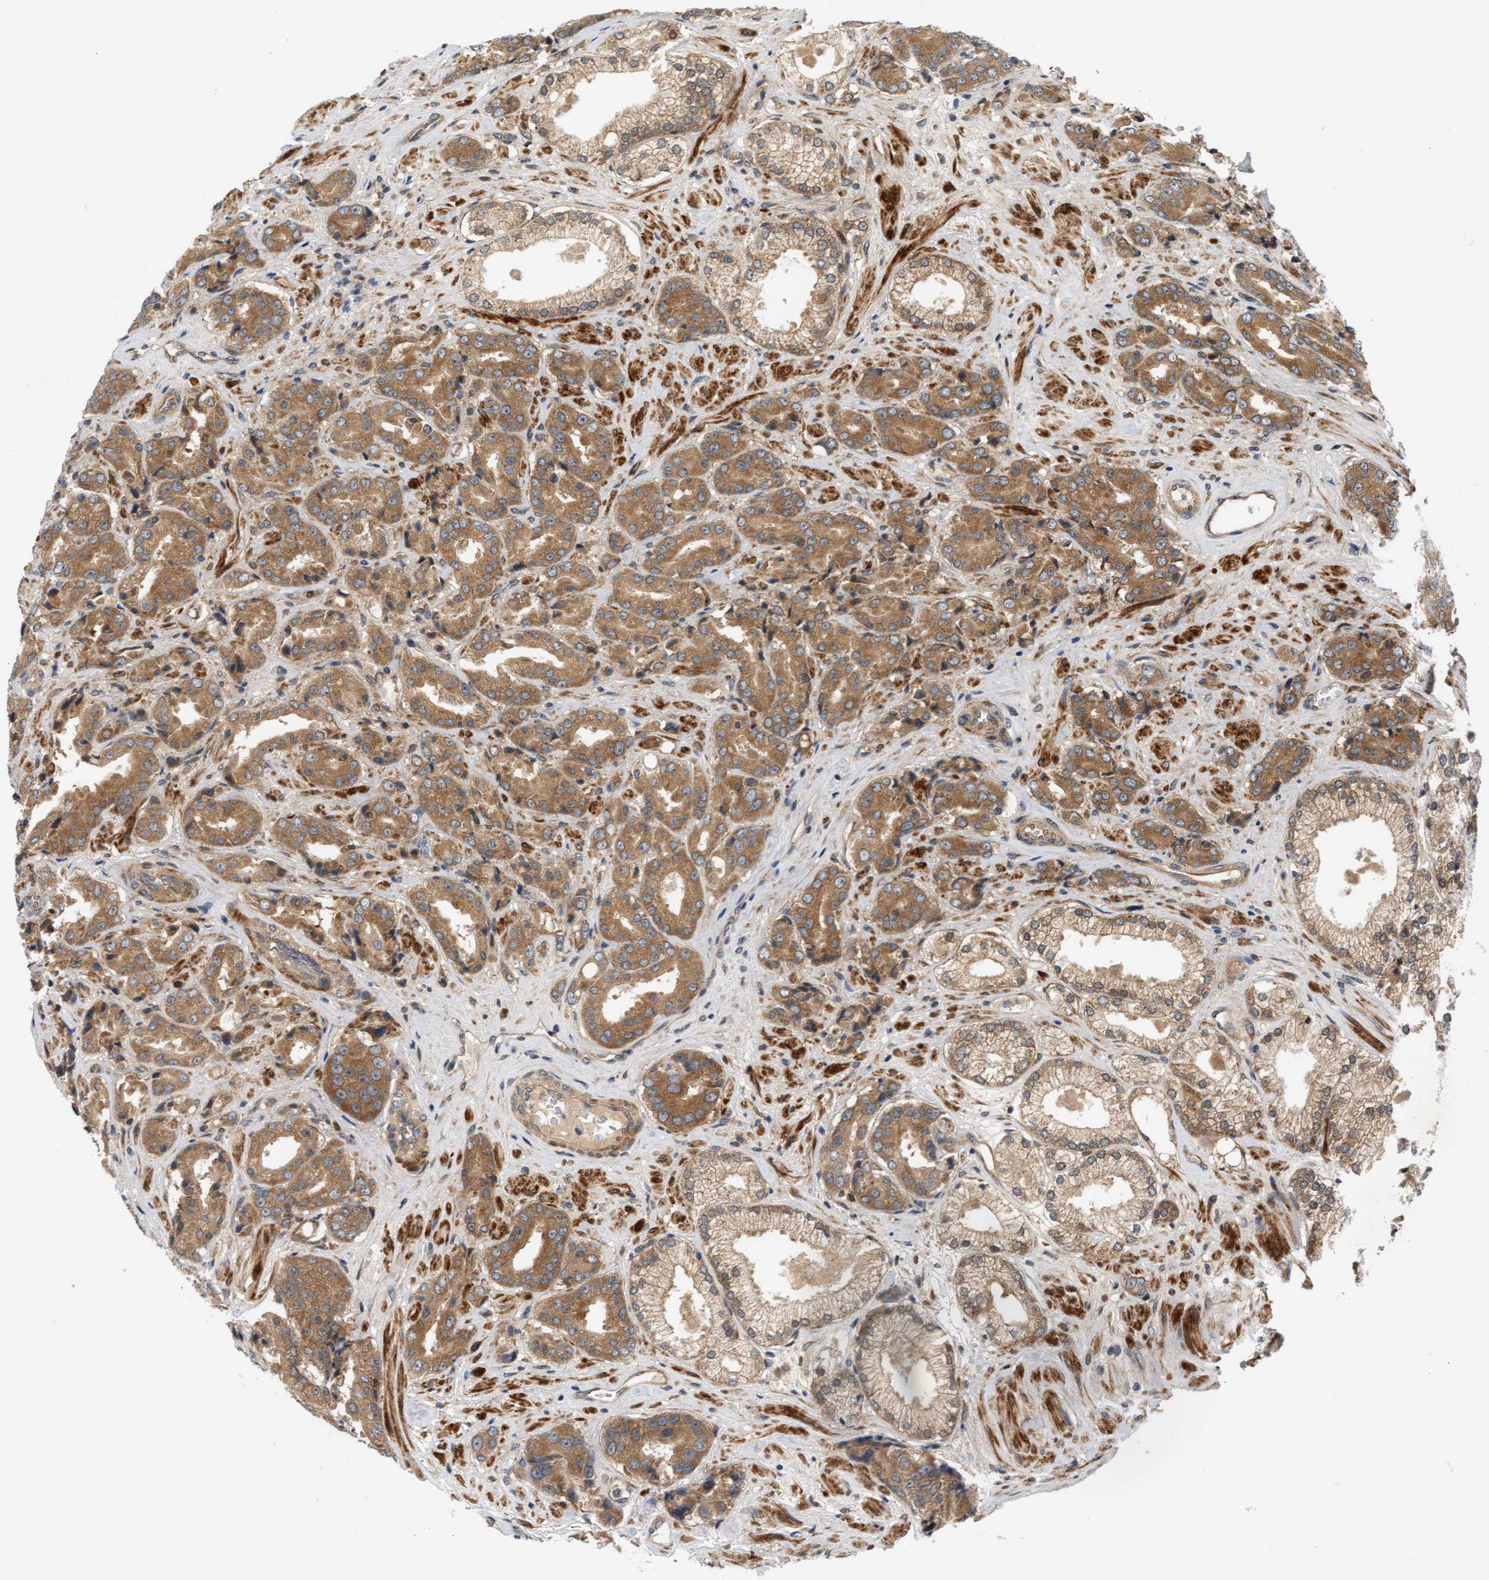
{"staining": {"intensity": "moderate", "quantity": ">75%", "location": "cytoplasmic/membranous"}, "tissue": "prostate cancer", "cell_type": "Tumor cells", "image_type": "cancer", "snomed": [{"axis": "morphology", "description": "Adenocarcinoma, High grade"}, {"axis": "topography", "description": "Prostate"}], "caption": "This is a micrograph of immunohistochemistry staining of prostate cancer (adenocarcinoma (high-grade)), which shows moderate positivity in the cytoplasmic/membranous of tumor cells.", "gene": "BAHCC1", "patient": {"sex": "male", "age": 71}}